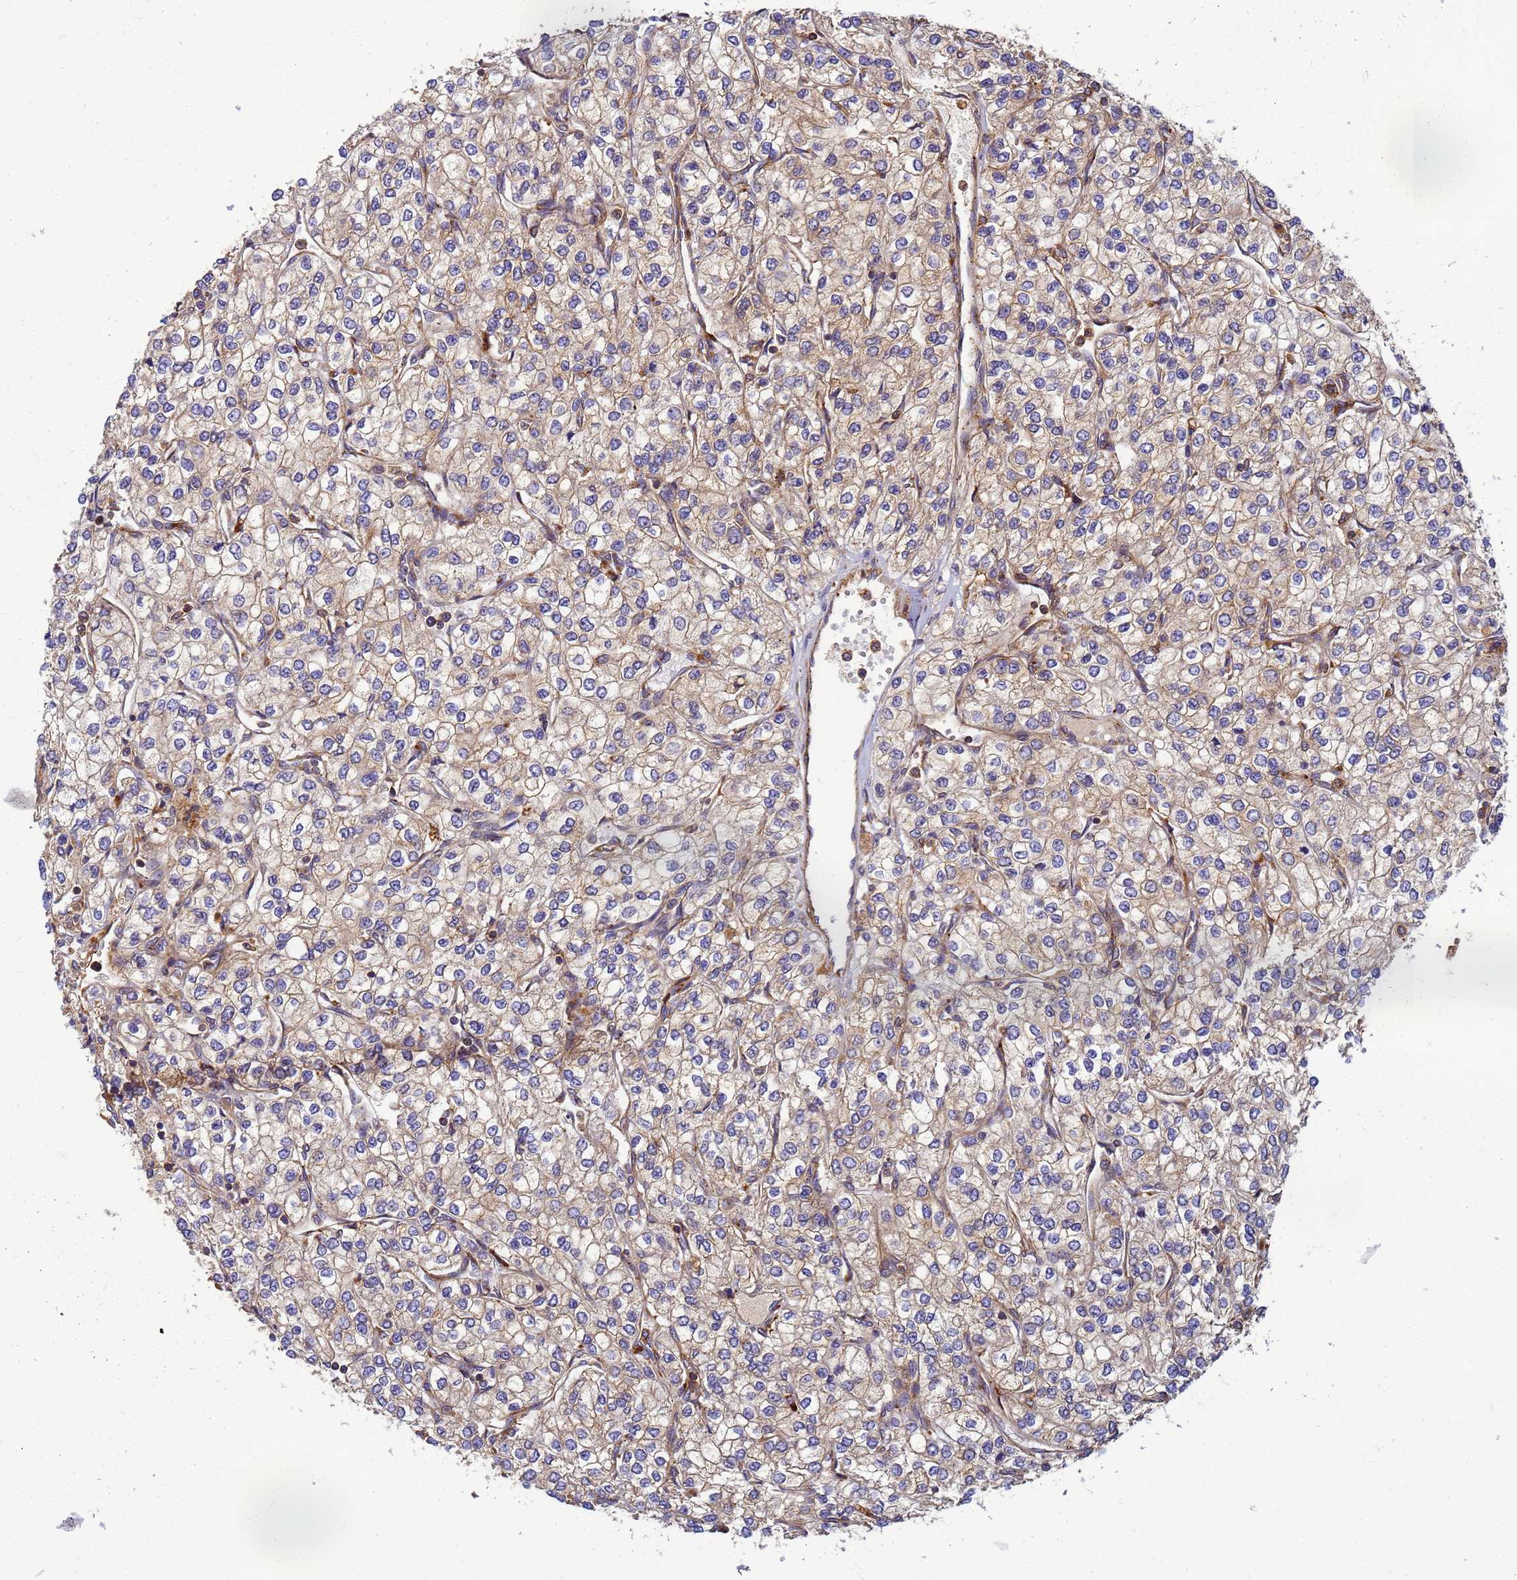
{"staining": {"intensity": "weak", "quantity": "25%-75%", "location": "cytoplasmic/membranous"}, "tissue": "renal cancer", "cell_type": "Tumor cells", "image_type": "cancer", "snomed": [{"axis": "morphology", "description": "Adenocarcinoma, NOS"}, {"axis": "topography", "description": "Kidney"}], "caption": "Human adenocarcinoma (renal) stained with a protein marker demonstrates weak staining in tumor cells.", "gene": "C2CD5", "patient": {"sex": "male", "age": 80}}